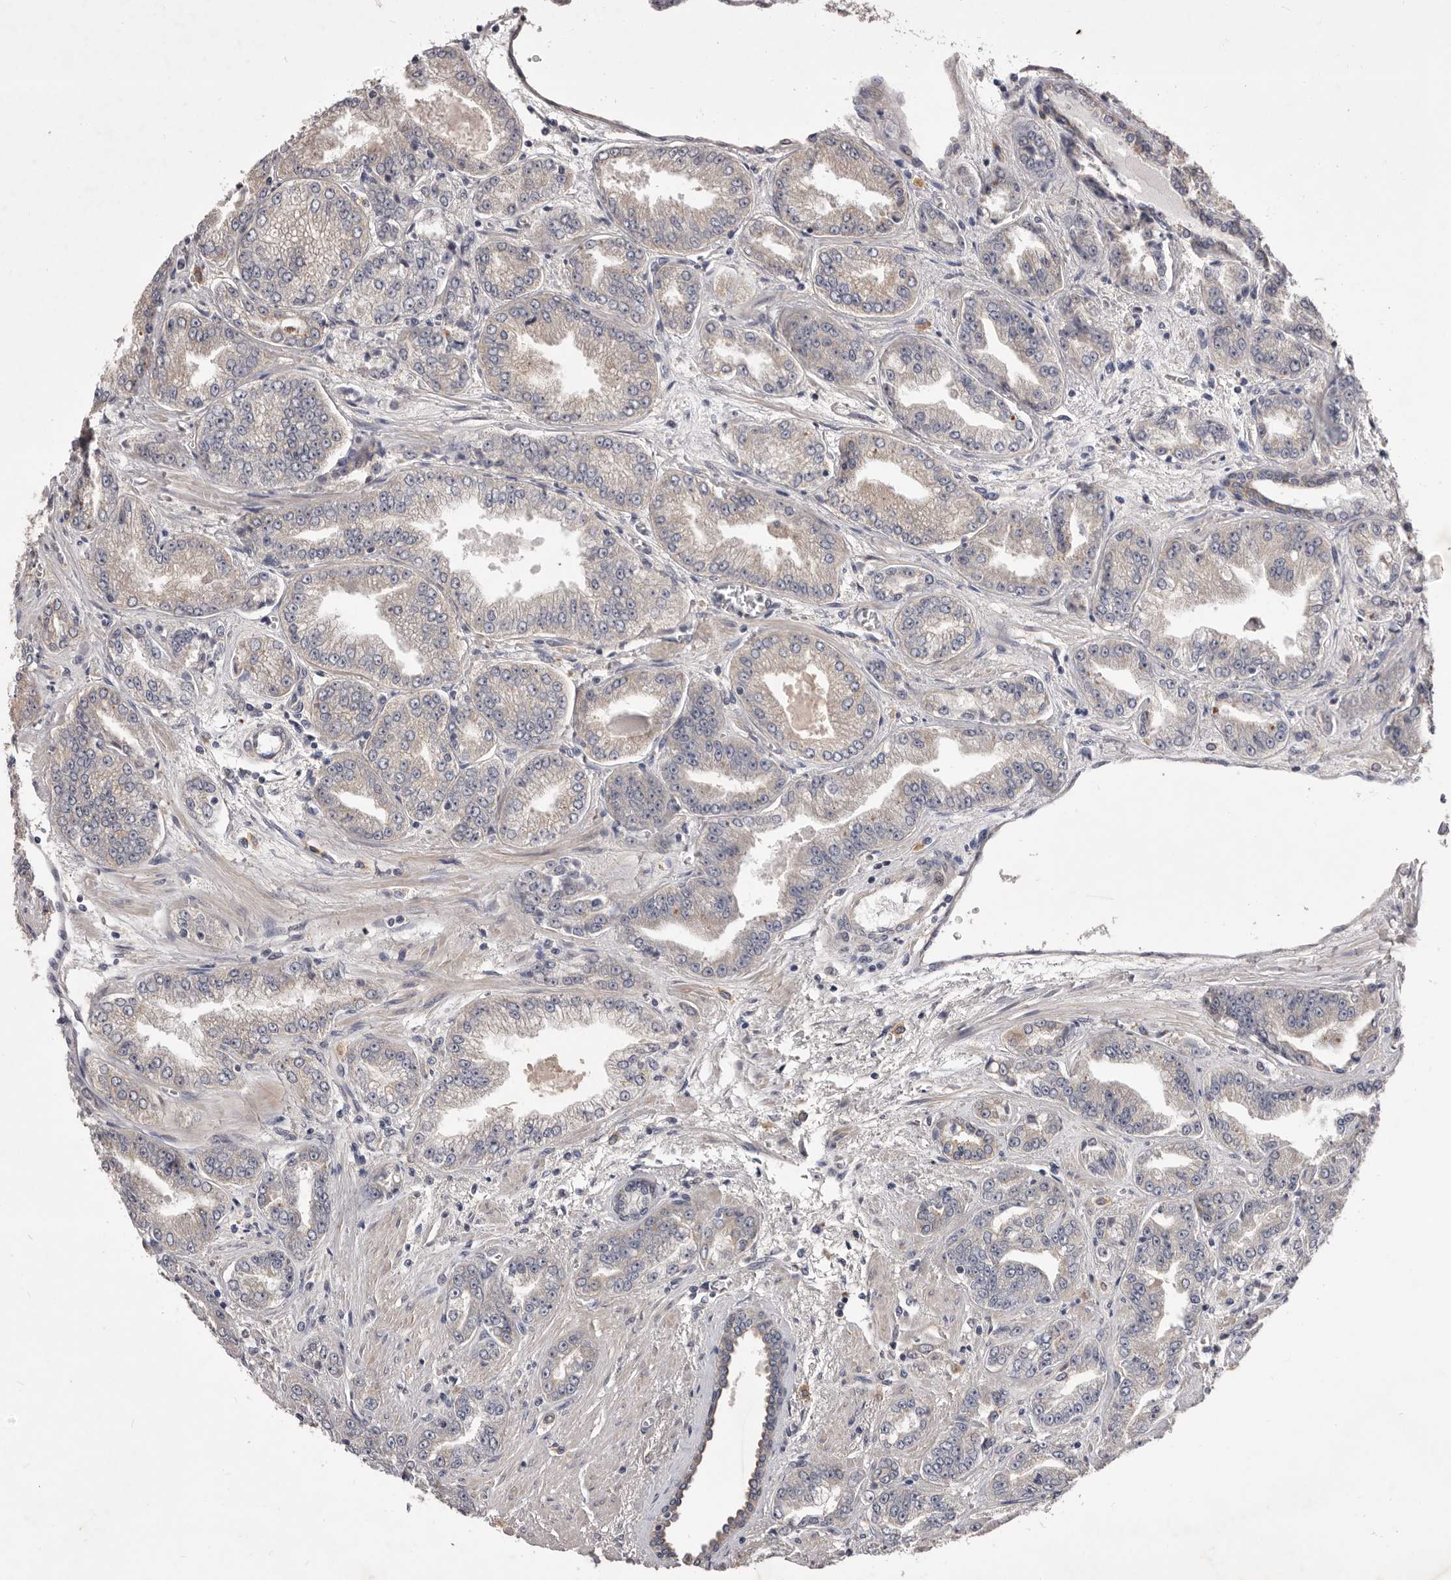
{"staining": {"intensity": "negative", "quantity": "none", "location": "none"}, "tissue": "prostate cancer", "cell_type": "Tumor cells", "image_type": "cancer", "snomed": [{"axis": "morphology", "description": "Adenocarcinoma, High grade"}, {"axis": "topography", "description": "Prostate"}], "caption": "High power microscopy image of an immunohistochemistry histopathology image of high-grade adenocarcinoma (prostate), revealing no significant staining in tumor cells.", "gene": "PNRC1", "patient": {"sex": "male", "age": 71}}